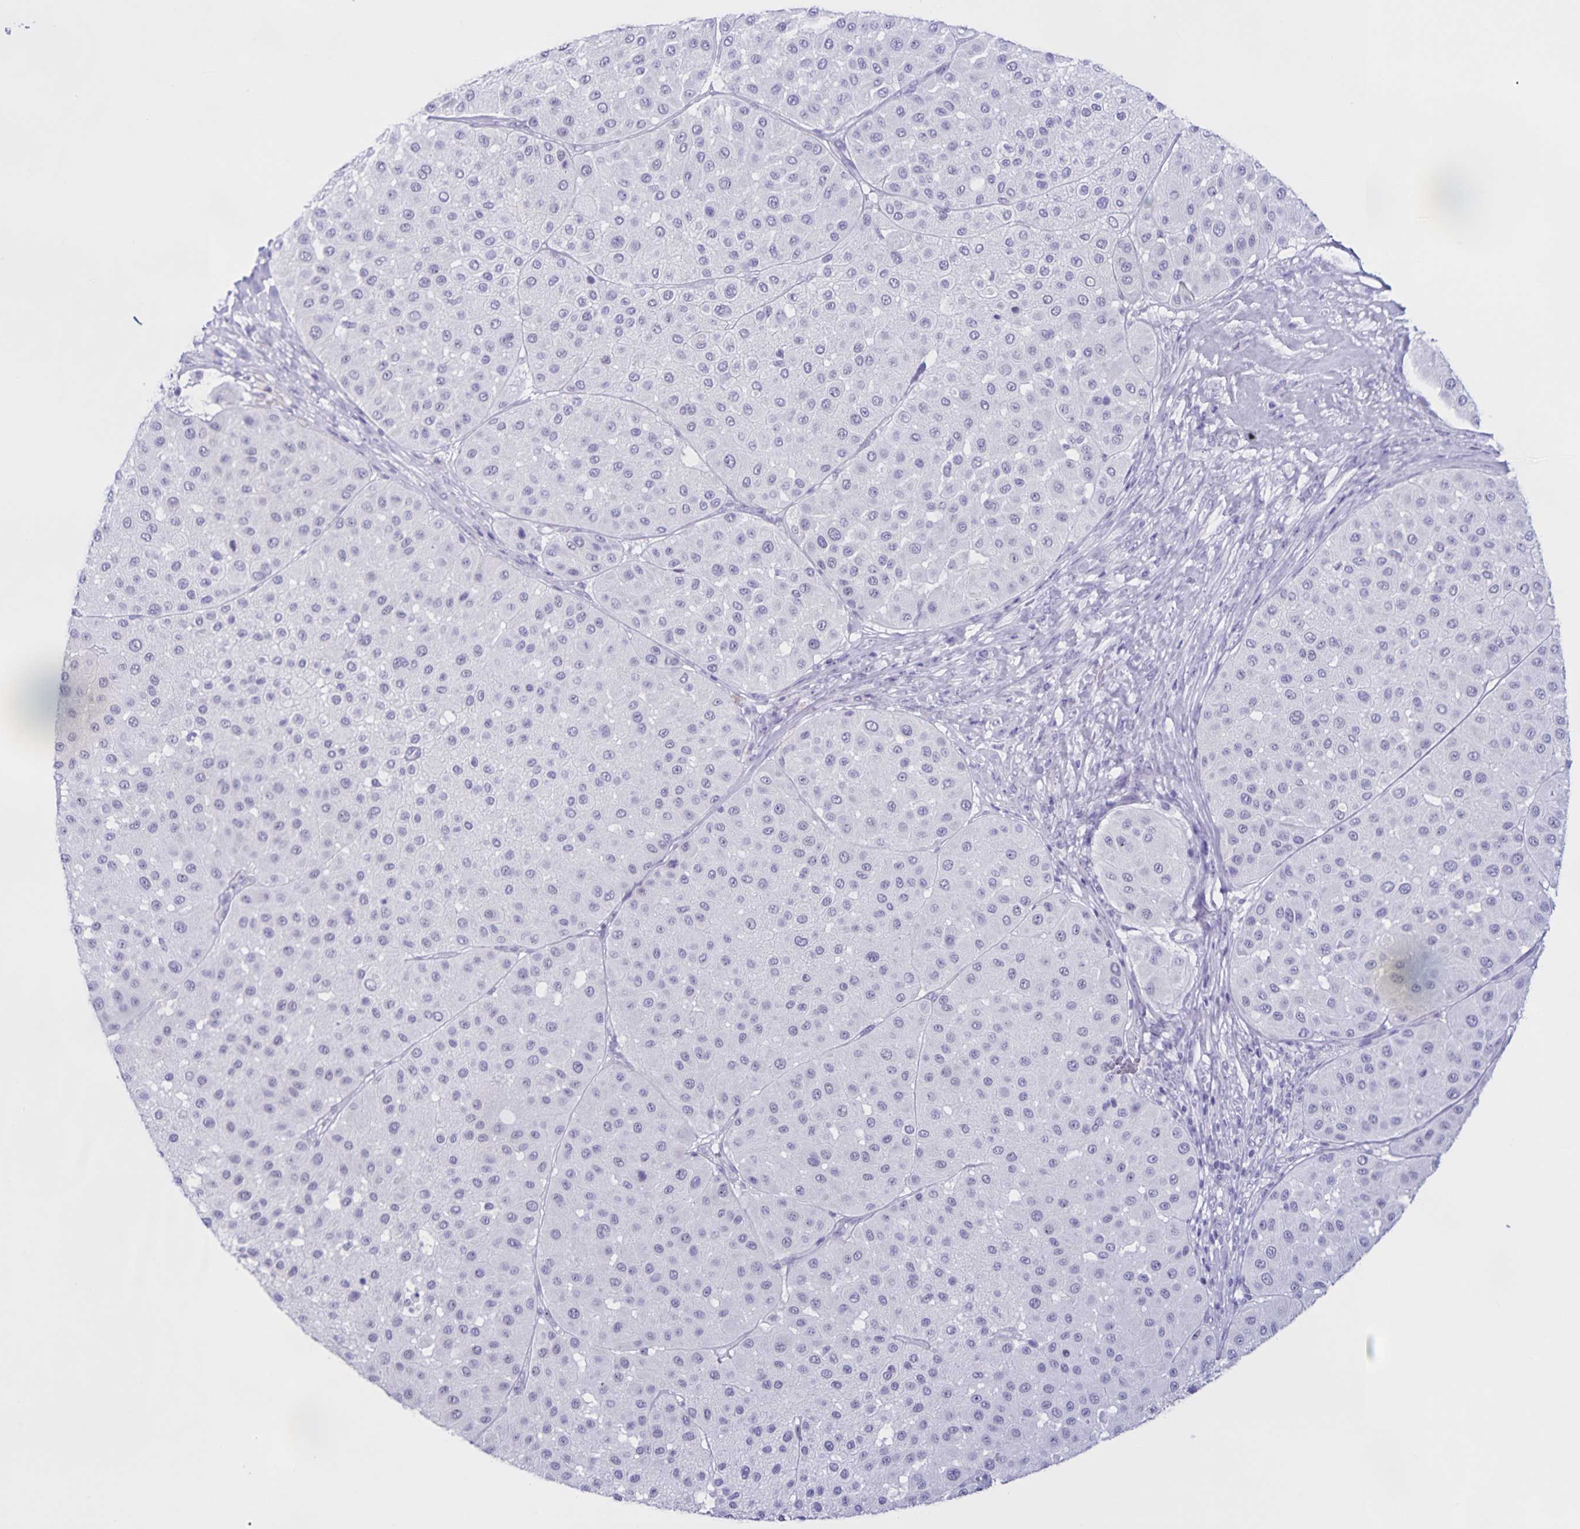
{"staining": {"intensity": "negative", "quantity": "none", "location": "none"}, "tissue": "melanoma", "cell_type": "Tumor cells", "image_type": "cancer", "snomed": [{"axis": "morphology", "description": "Malignant melanoma, Metastatic site"}, {"axis": "topography", "description": "Smooth muscle"}], "caption": "DAB (3,3'-diaminobenzidine) immunohistochemical staining of melanoma exhibits no significant expression in tumor cells.", "gene": "FAM170A", "patient": {"sex": "male", "age": 41}}